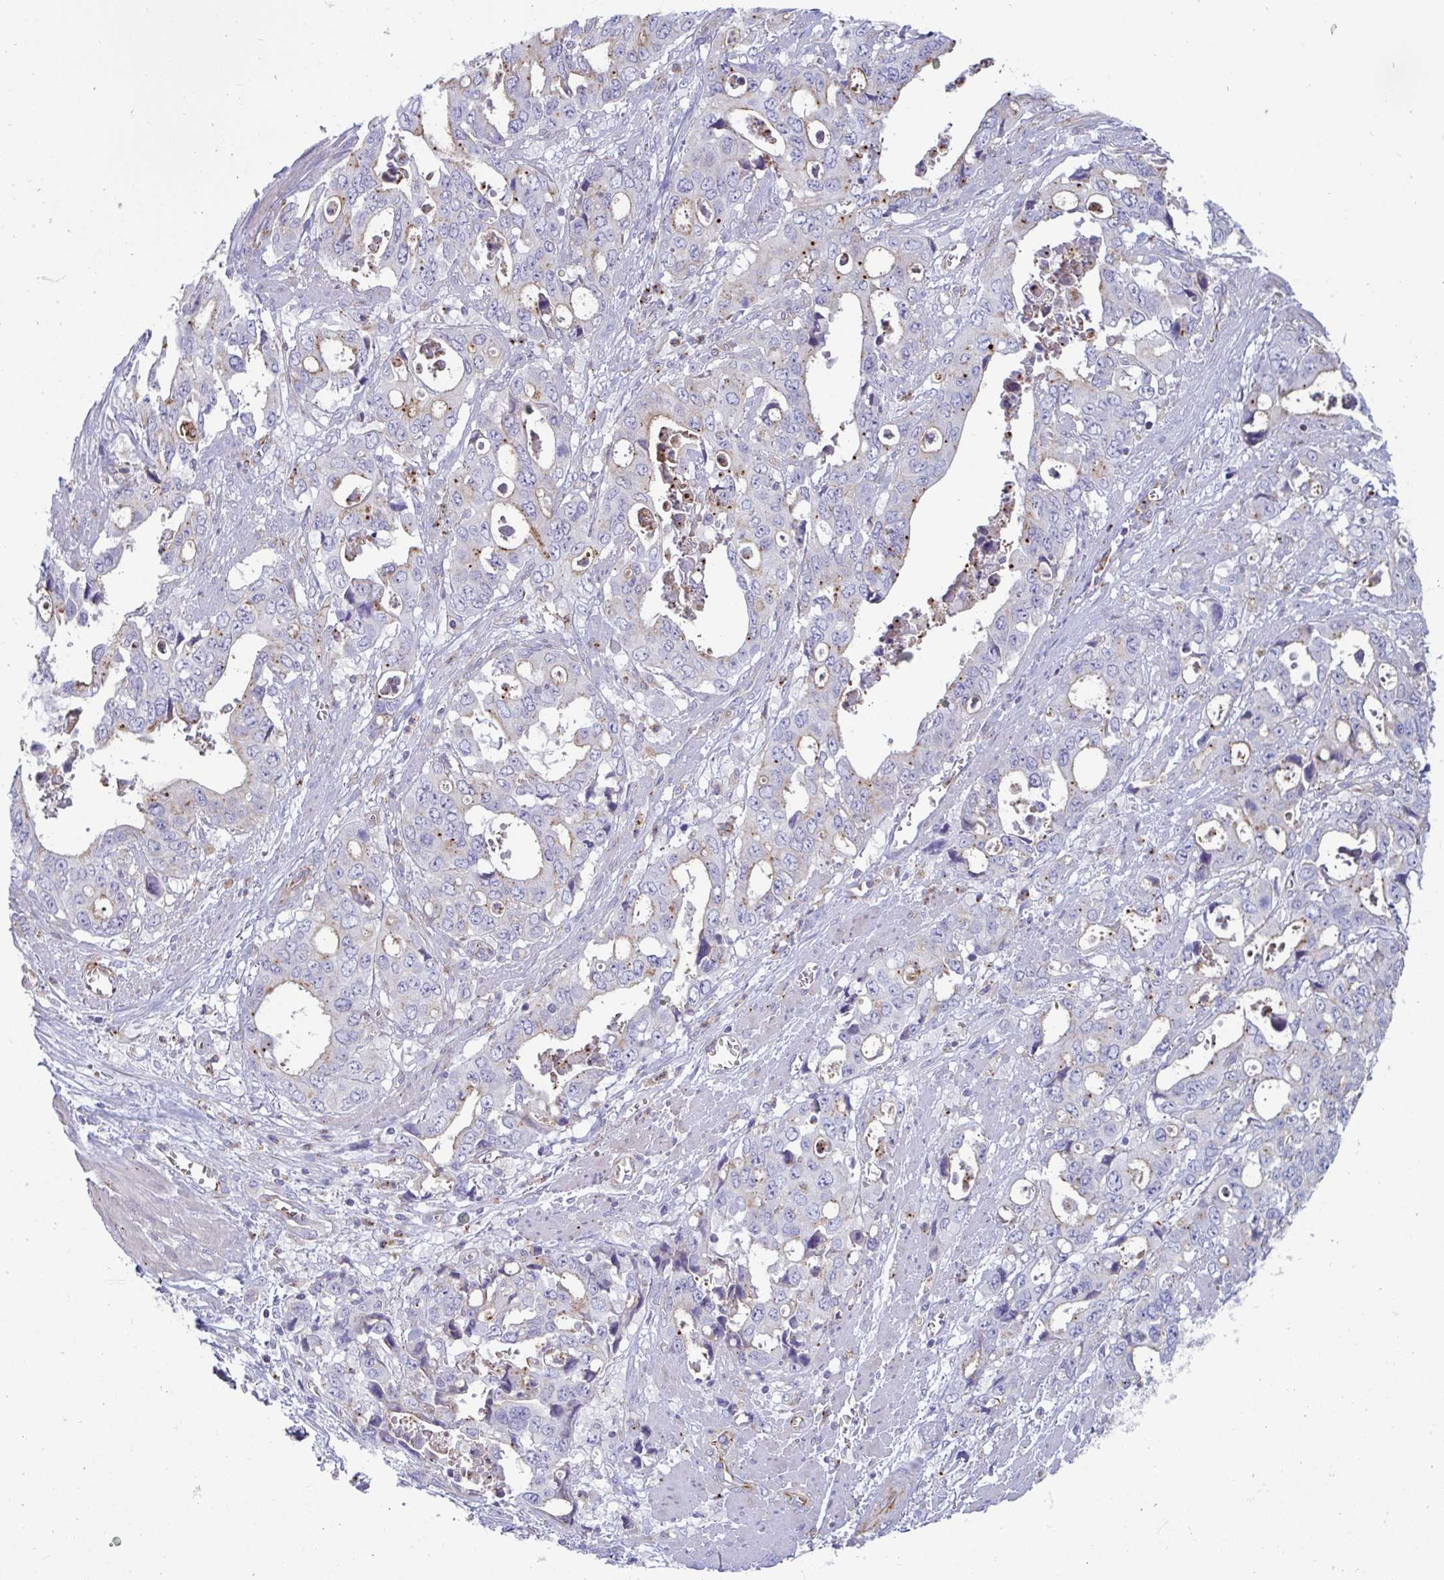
{"staining": {"intensity": "moderate", "quantity": "<25%", "location": "cytoplasmic/membranous"}, "tissue": "stomach cancer", "cell_type": "Tumor cells", "image_type": "cancer", "snomed": [{"axis": "morphology", "description": "Adenocarcinoma, NOS"}, {"axis": "topography", "description": "Stomach, upper"}], "caption": "Adenocarcinoma (stomach) stained for a protein (brown) demonstrates moderate cytoplasmic/membranous positive positivity in approximately <25% of tumor cells.", "gene": "SLC9A6", "patient": {"sex": "male", "age": 74}}